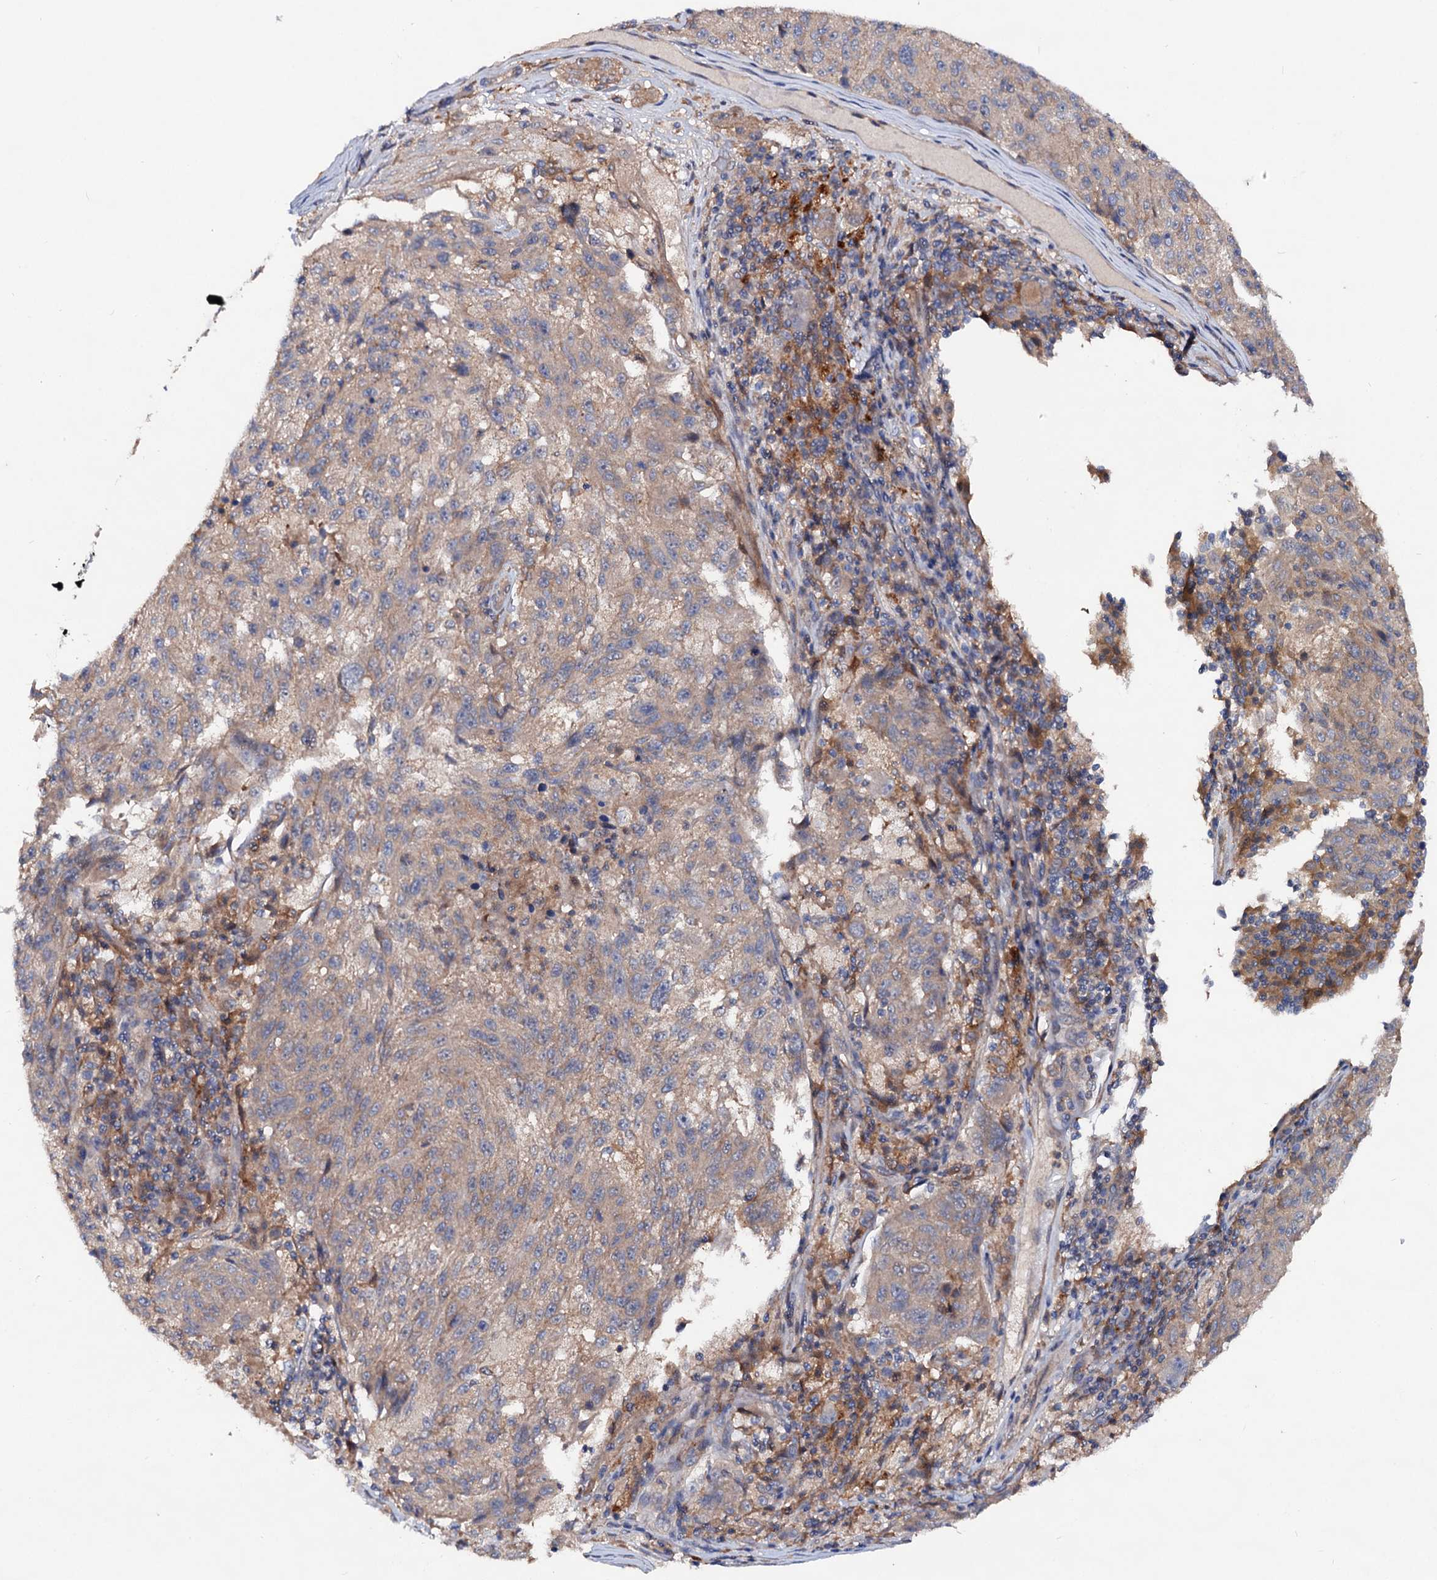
{"staining": {"intensity": "negative", "quantity": "none", "location": "none"}, "tissue": "melanoma", "cell_type": "Tumor cells", "image_type": "cancer", "snomed": [{"axis": "morphology", "description": "Malignant melanoma, NOS"}, {"axis": "topography", "description": "Skin"}], "caption": "This histopathology image is of malignant melanoma stained with IHC to label a protein in brown with the nuclei are counter-stained blue. There is no staining in tumor cells.", "gene": "VPS29", "patient": {"sex": "male", "age": 53}}